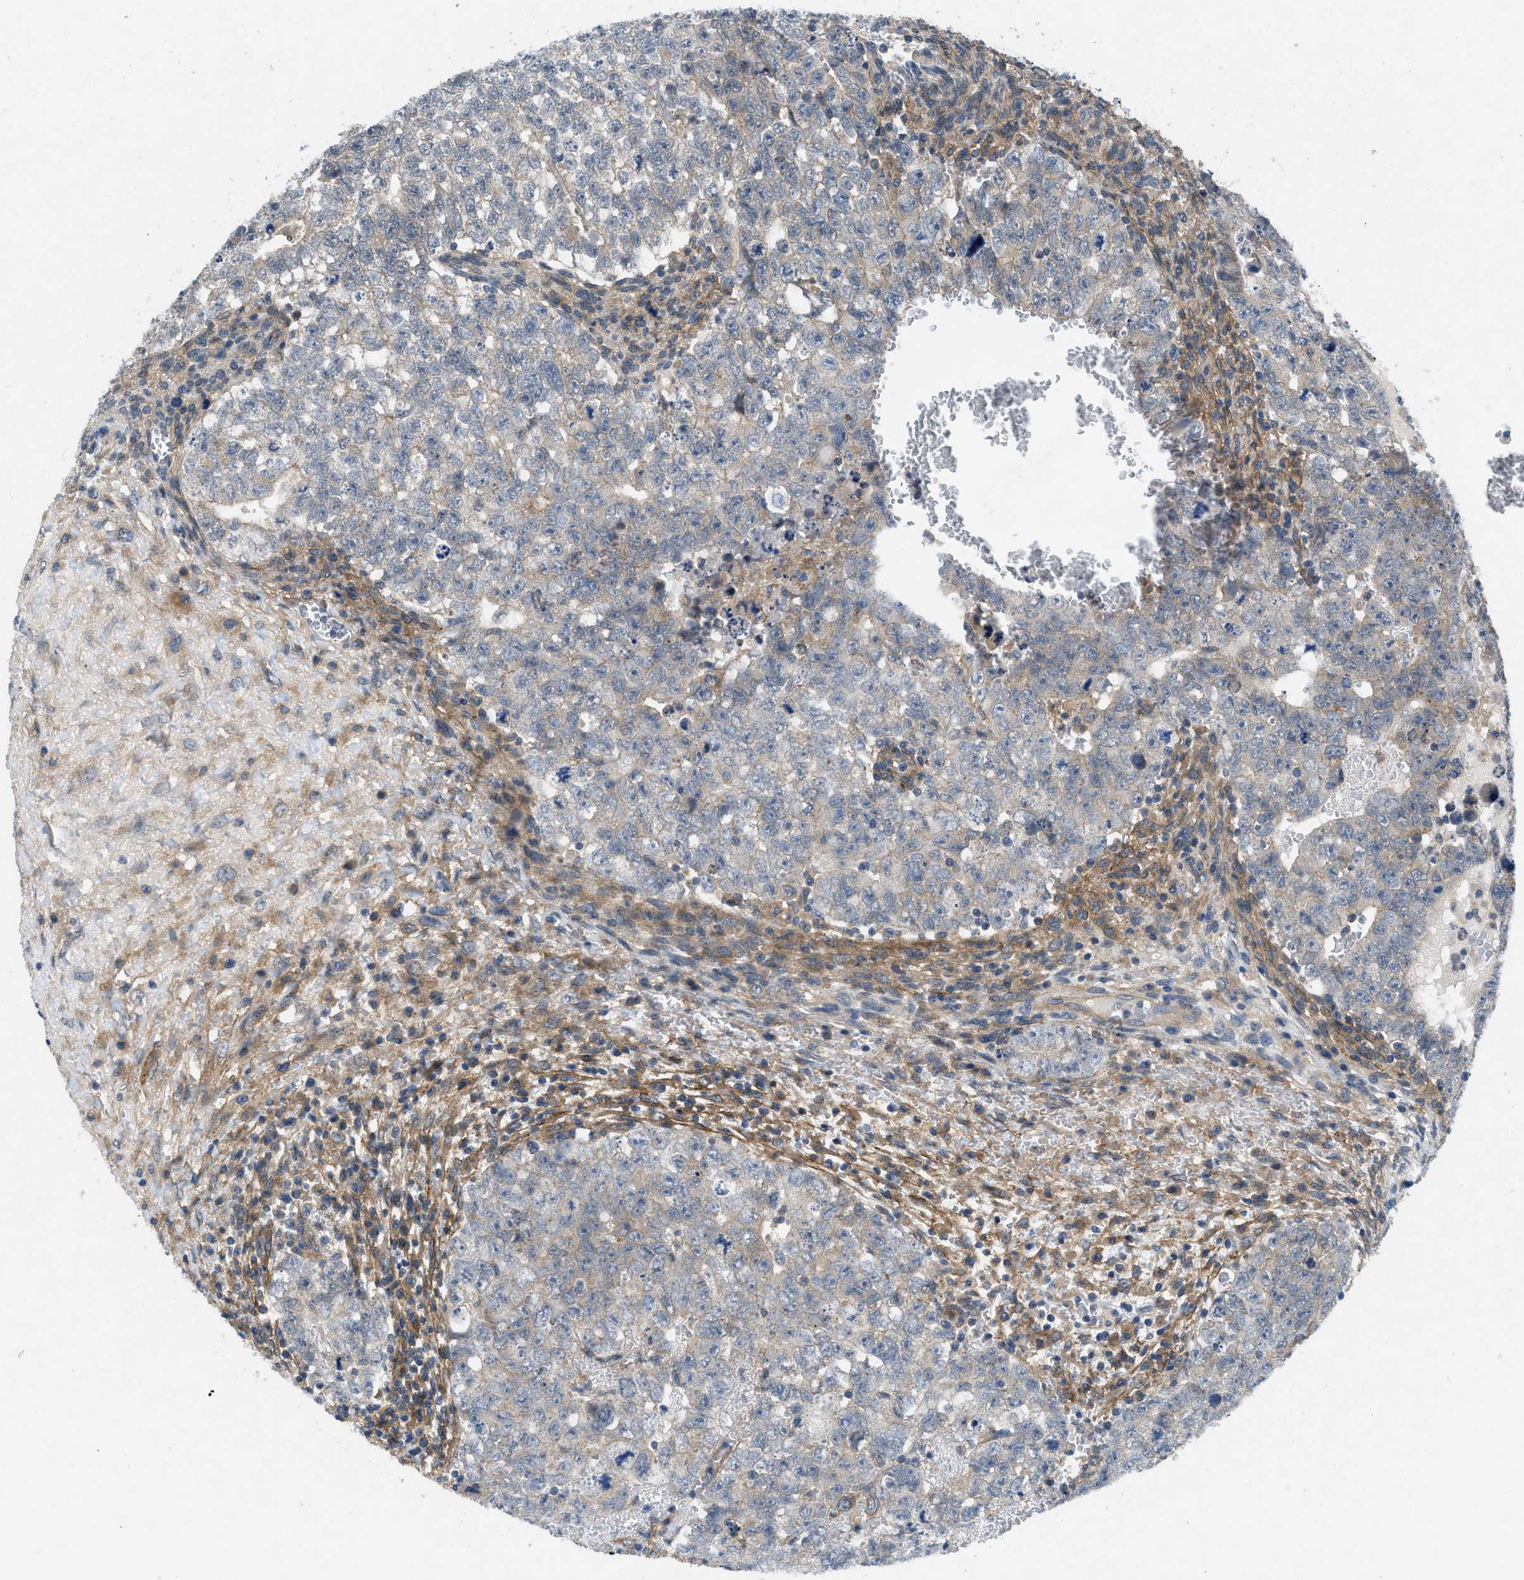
{"staining": {"intensity": "negative", "quantity": "none", "location": "none"}, "tissue": "testis cancer", "cell_type": "Tumor cells", "image_type": "cancer", "snomed": [{"axis": "morphology", "description": "Seminoma, NOS"}, {"axis": "morphology", "description": "Carcinoma, Embryonal, NOS"}, {"axis": "topography", "description": "Testis"}], "caption": "Human testis cancer (embryonal carcinoma) stained for a protein using IHC exhibits no expression in tumor cells.", "gene": "PANX1", "patient": {"sex": "male", "age": 38}}